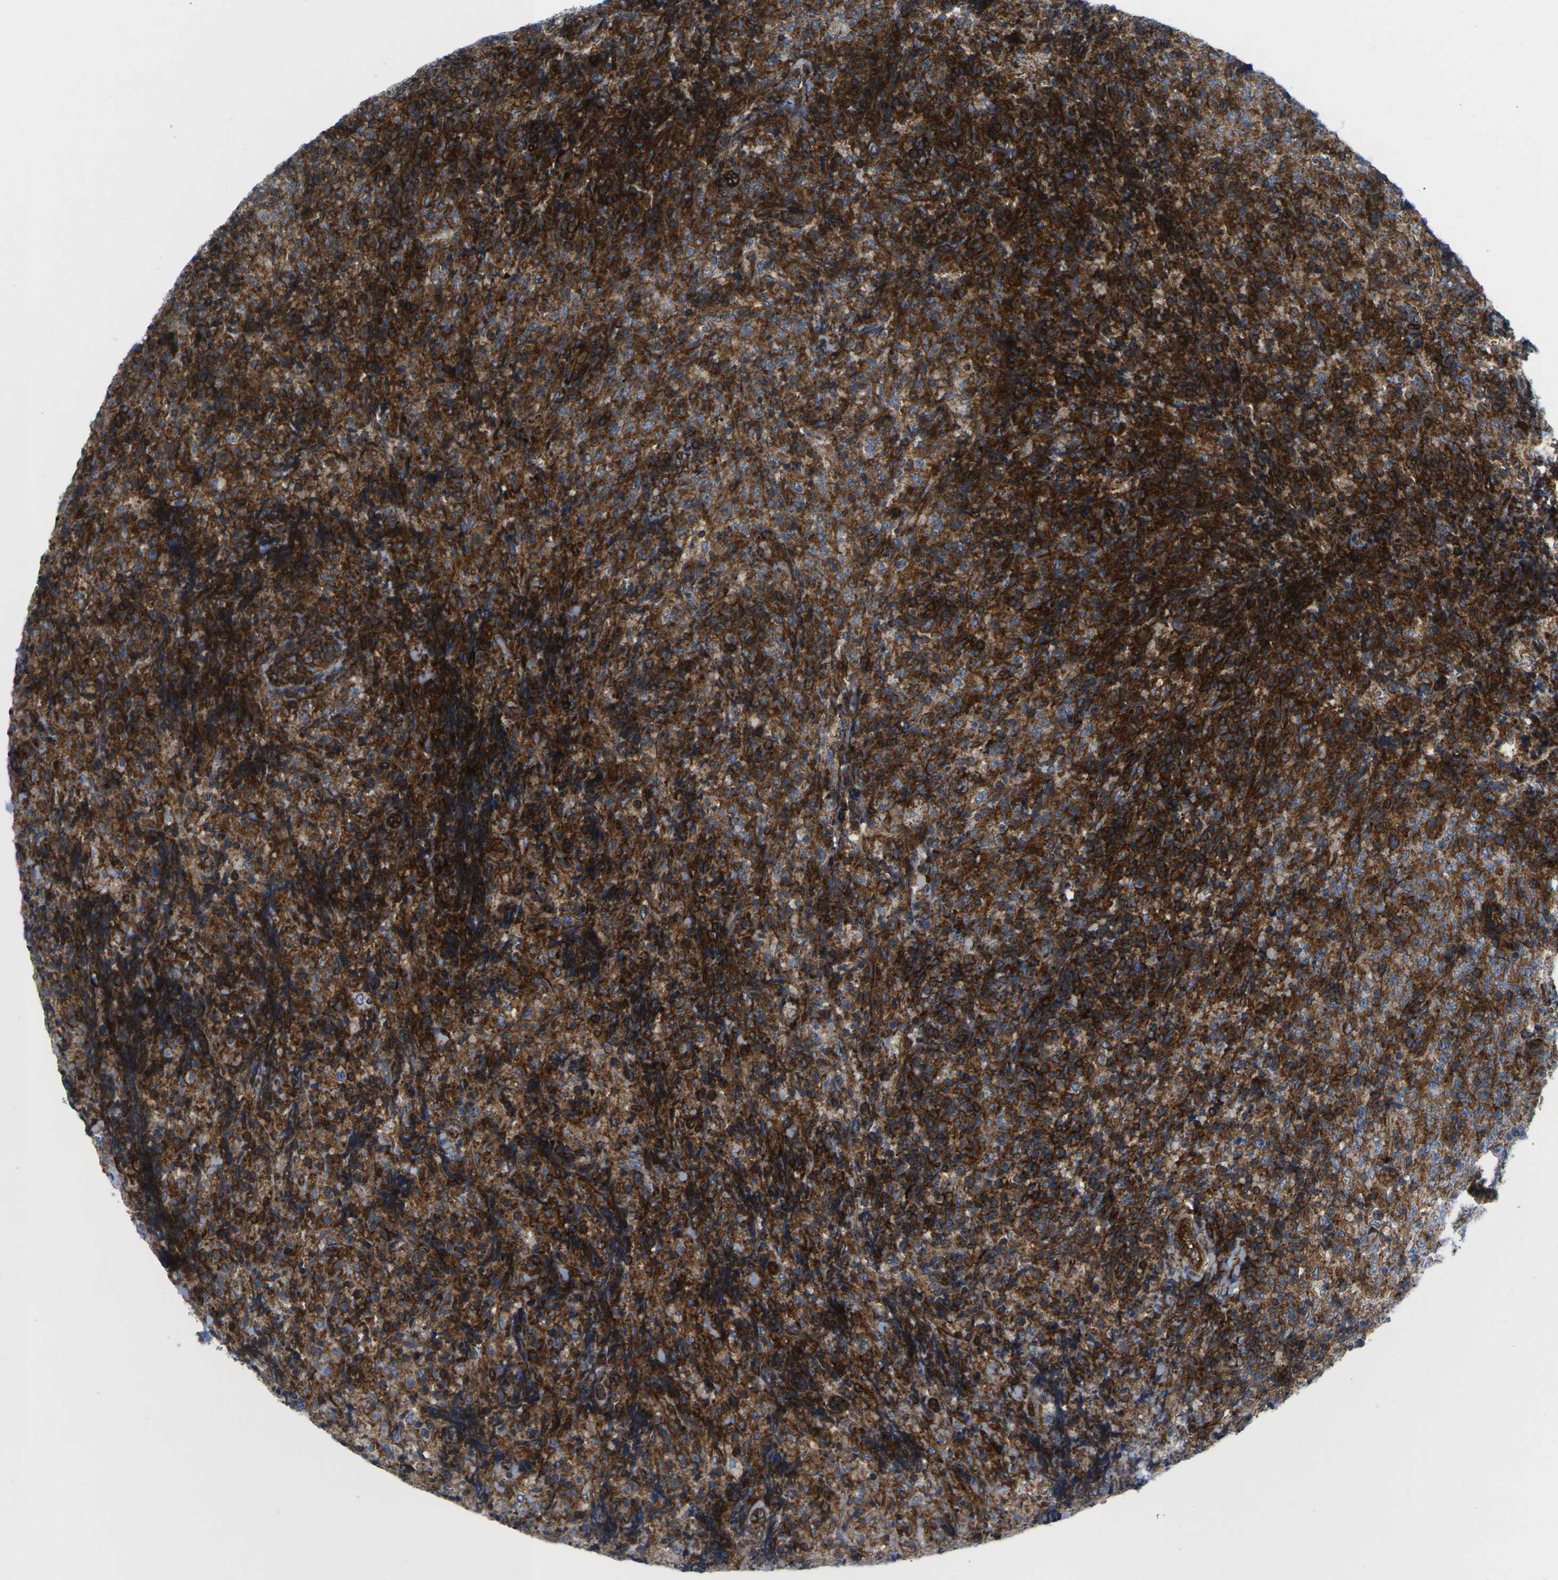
{"staining": {"intensity": "strong", "quantity": ">75%", "location": "cytoplasmic/membranous"}, "tissue": "lymphoma", "cell_type": "Tumor cells", "image_type": "cancer", "snomed": [{"axis": "morphology", "description": "Malignant lymphoma, non-Hodgkin's type, High grade"}, {"axis": "topography", "description": "Tonsil"}], "caption": "IHC staining of malignant lymphoma, non-Hodgkin's type (high-grade), which displays high levels of strong cytoplasmic/membranous staining in approximately >75% of tumor cells indicating strong cytoplasmic/membranous protein expression. The staining was performed using DAB (brown) for protein detection and nuclei were counterstained in hematoxylin (blue).", "gene": "IQGAP1", "patient": {"sex": "female", "age": 36}}